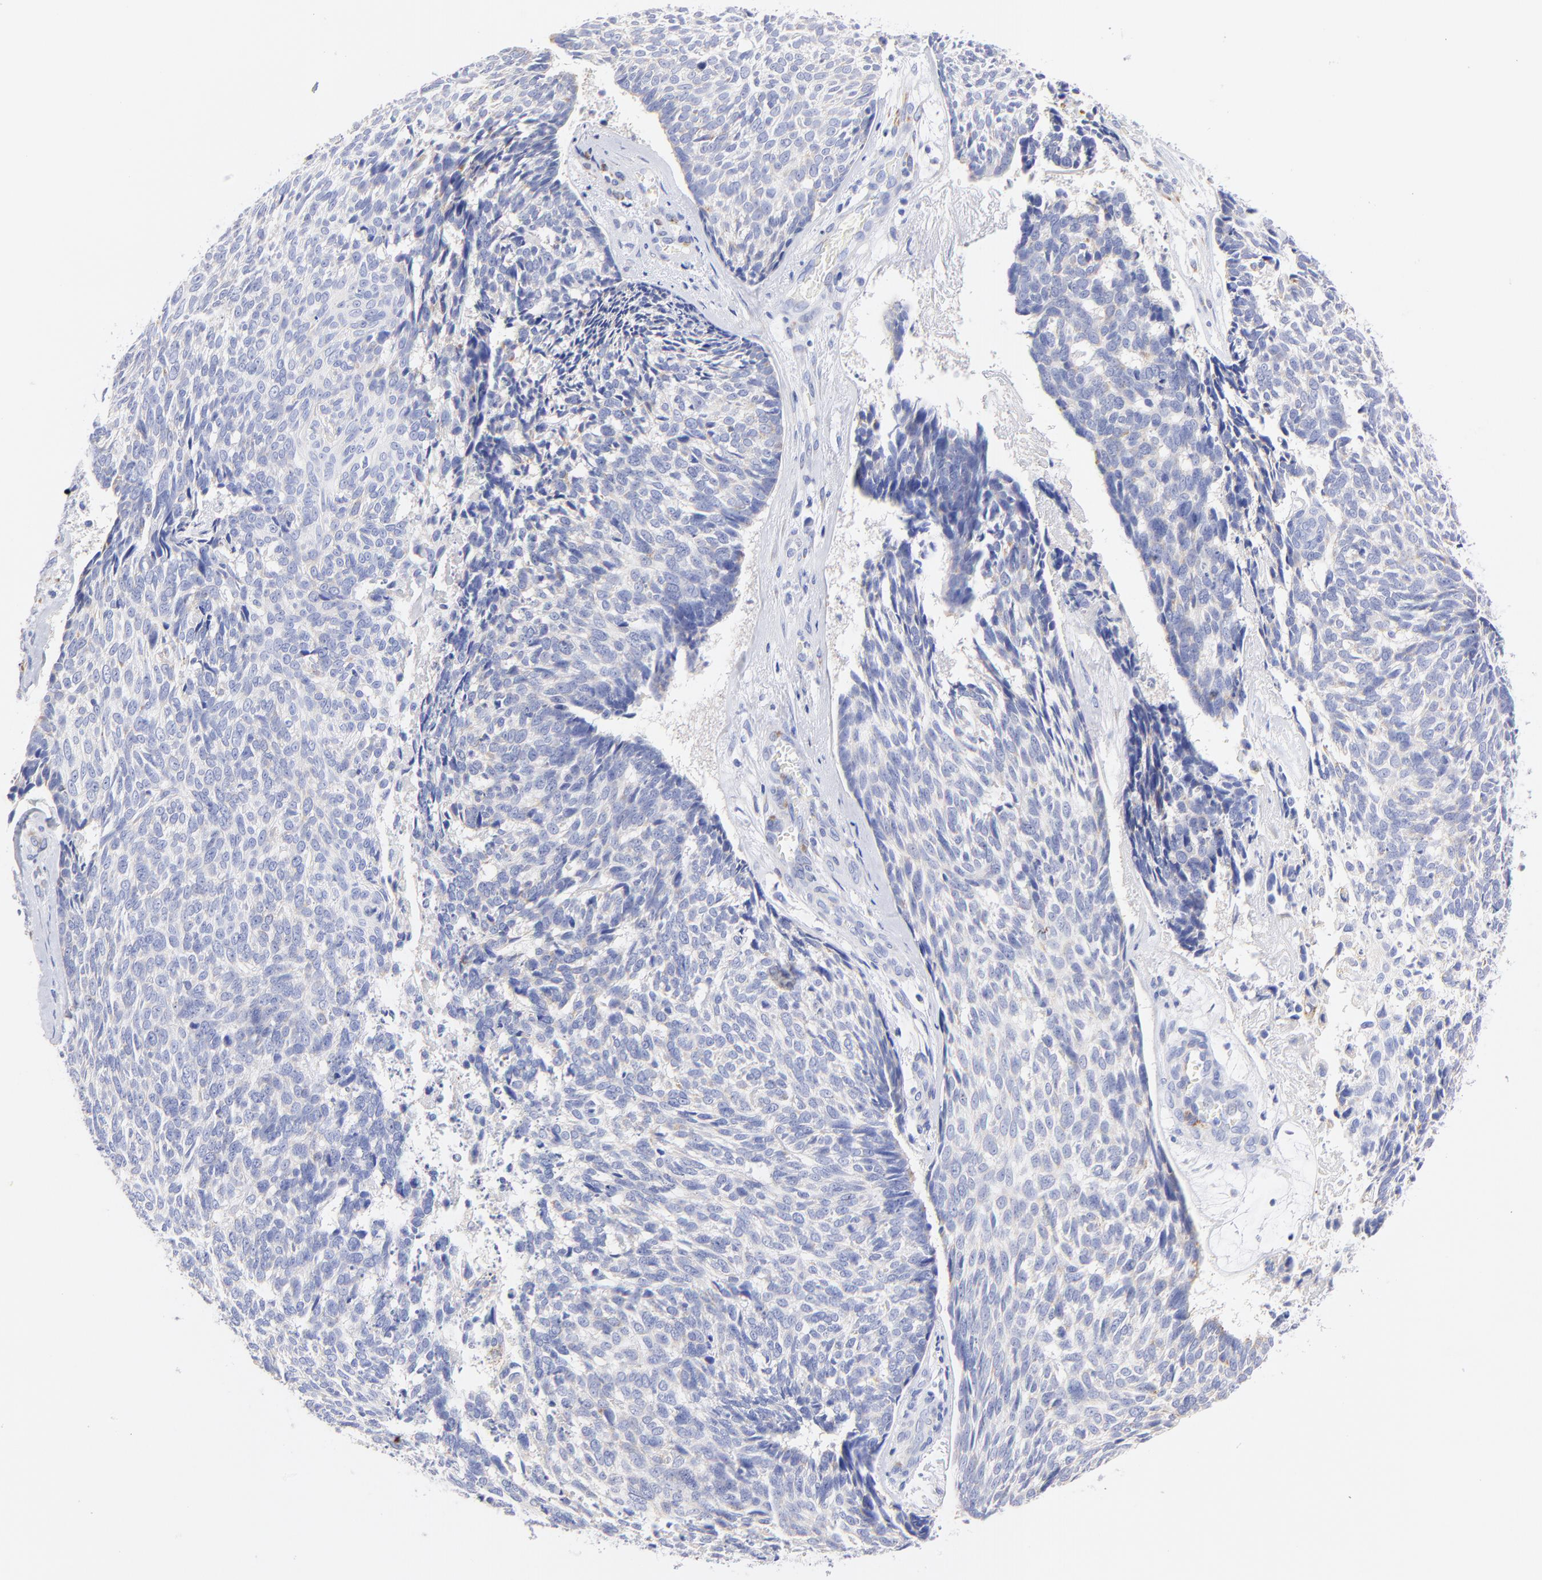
{"staining": {"intensity": "negative", "quantity": "none", "location": "none"}, "tissue": "skin cancer", "cell_type": "Tumor cells", "image_type": "cancer", "snomed": [{"axis": "morphology", "description": "Basal cell carcinoma"}, {"axis": "topography", "description": "Skin"}], "caption": "The micrograph shows no significant positivity in tumor cells of skin cancer (basal cell carcinoma).", "gene": "C1QTNF6", "patient": {"sex": "male", "age": 72}}